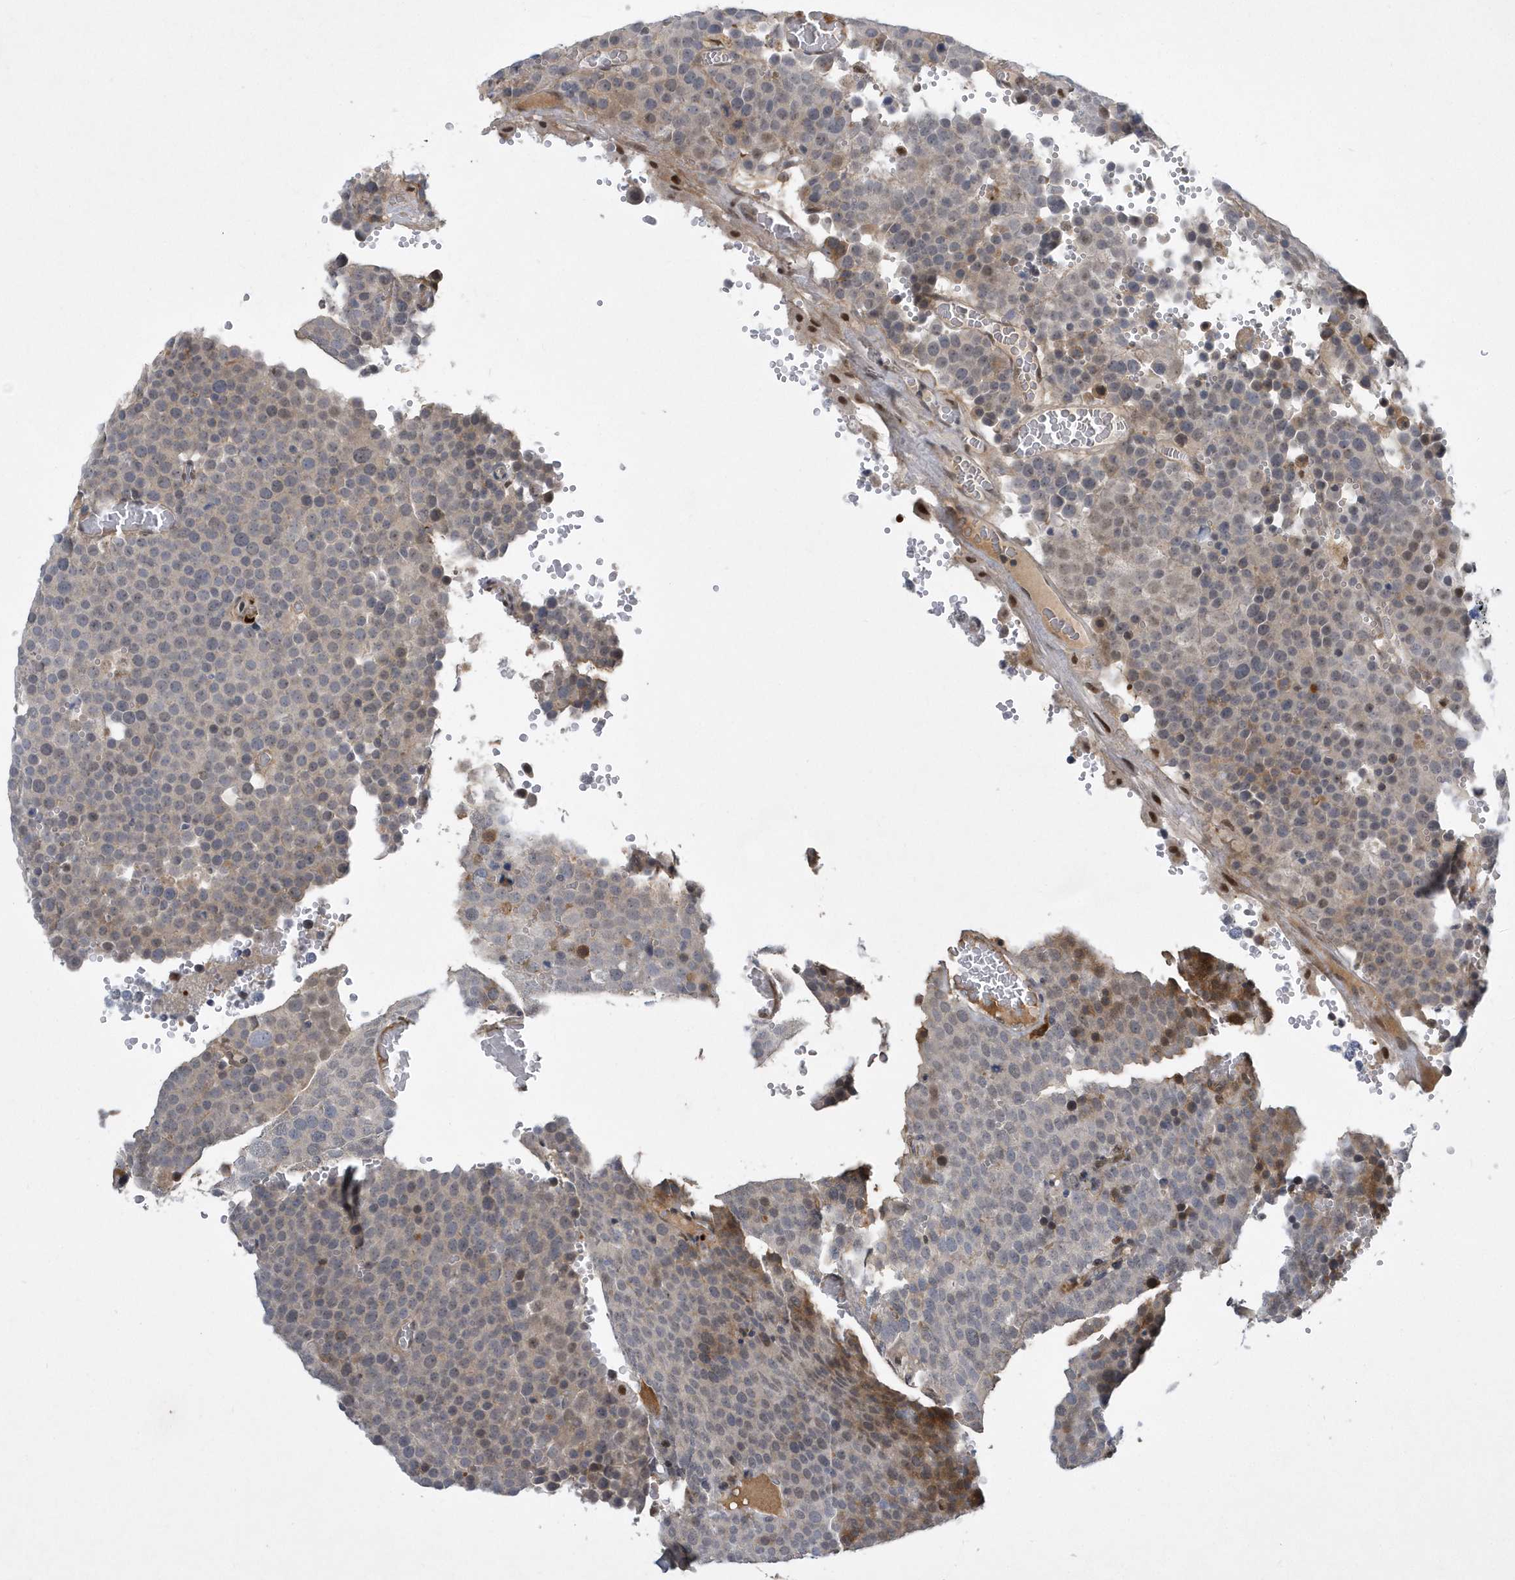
{"staining": {"intensity": "weak", "quantity": "<25%", "location": "cytoplasmic/membranous,nuclear"}, "tissue": "testis cancer", "cell_type": "Tumor cells", "image_type": "cancer", "snomed": [{"axis": "morphology", "description": "Seminoma, NOS"}, {"axis": "topography", "description": "Testis"}], "caption": "DAB immunohistochemical staining of human seminoma (testis) reveals no significant staining in tumor cells.", "gene": "FAM217A", "patient": {"sex": "male", "age": 71}}